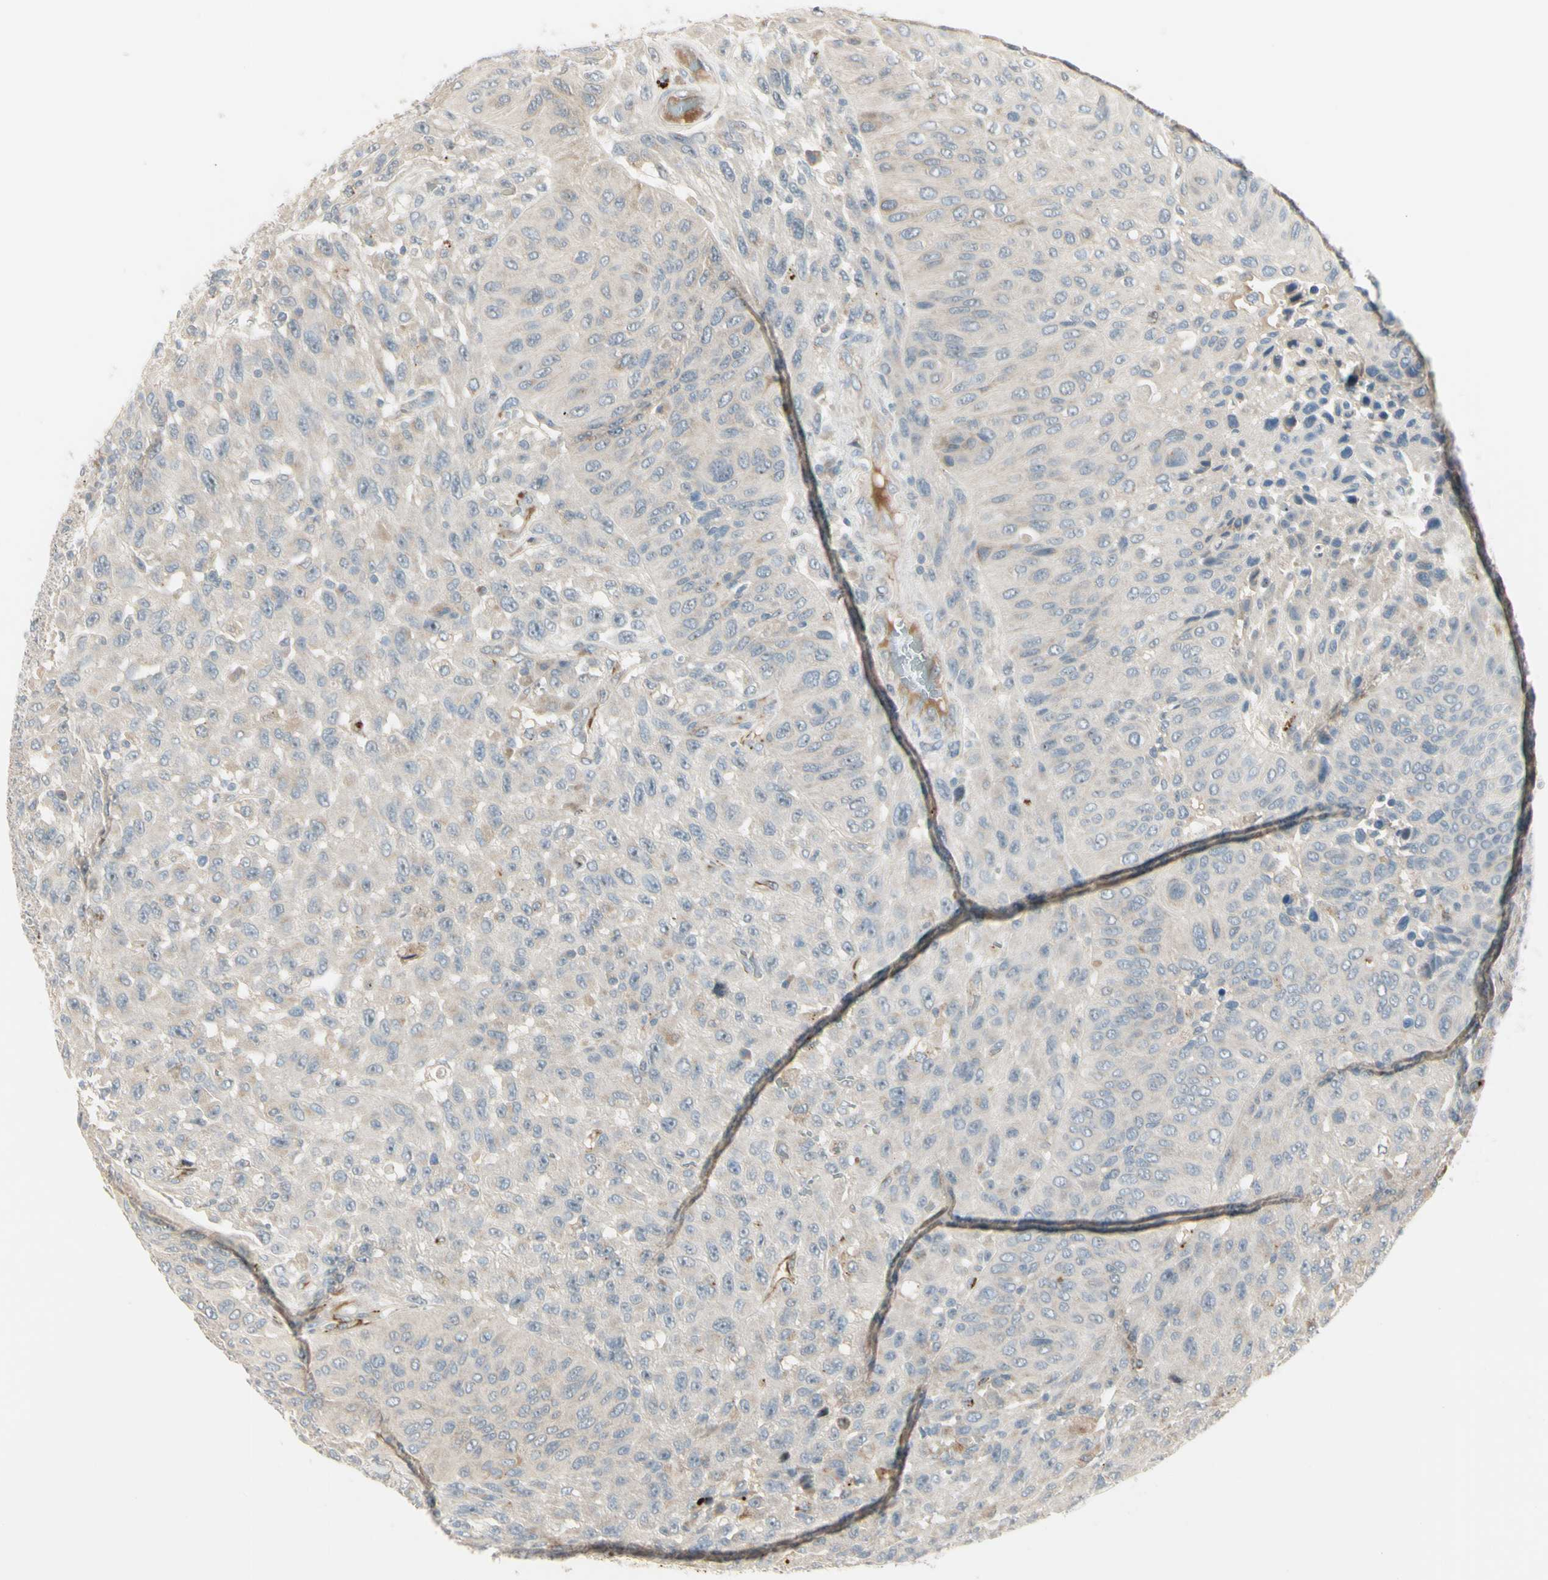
{"staining": {"intensity": "weak", "quantity": "<25%", "location": "cytoplasmic/membranous"}, "tissue": "urothelial cancer", "cell_type": "Tumor cells", "image_type": "cancer", "snomed": [{"axis": "morphology", "description": "Urothelial carcinoma, High grade"}, {"axis": "topography", "description": "Urinary bladder"}], "caption": "The photomicrograph reveals no staining of tumor cells in high-grade urothelial carcinoma.", "gene": "NDFIP1", "patient": {"sex": "male", "age": 66}}